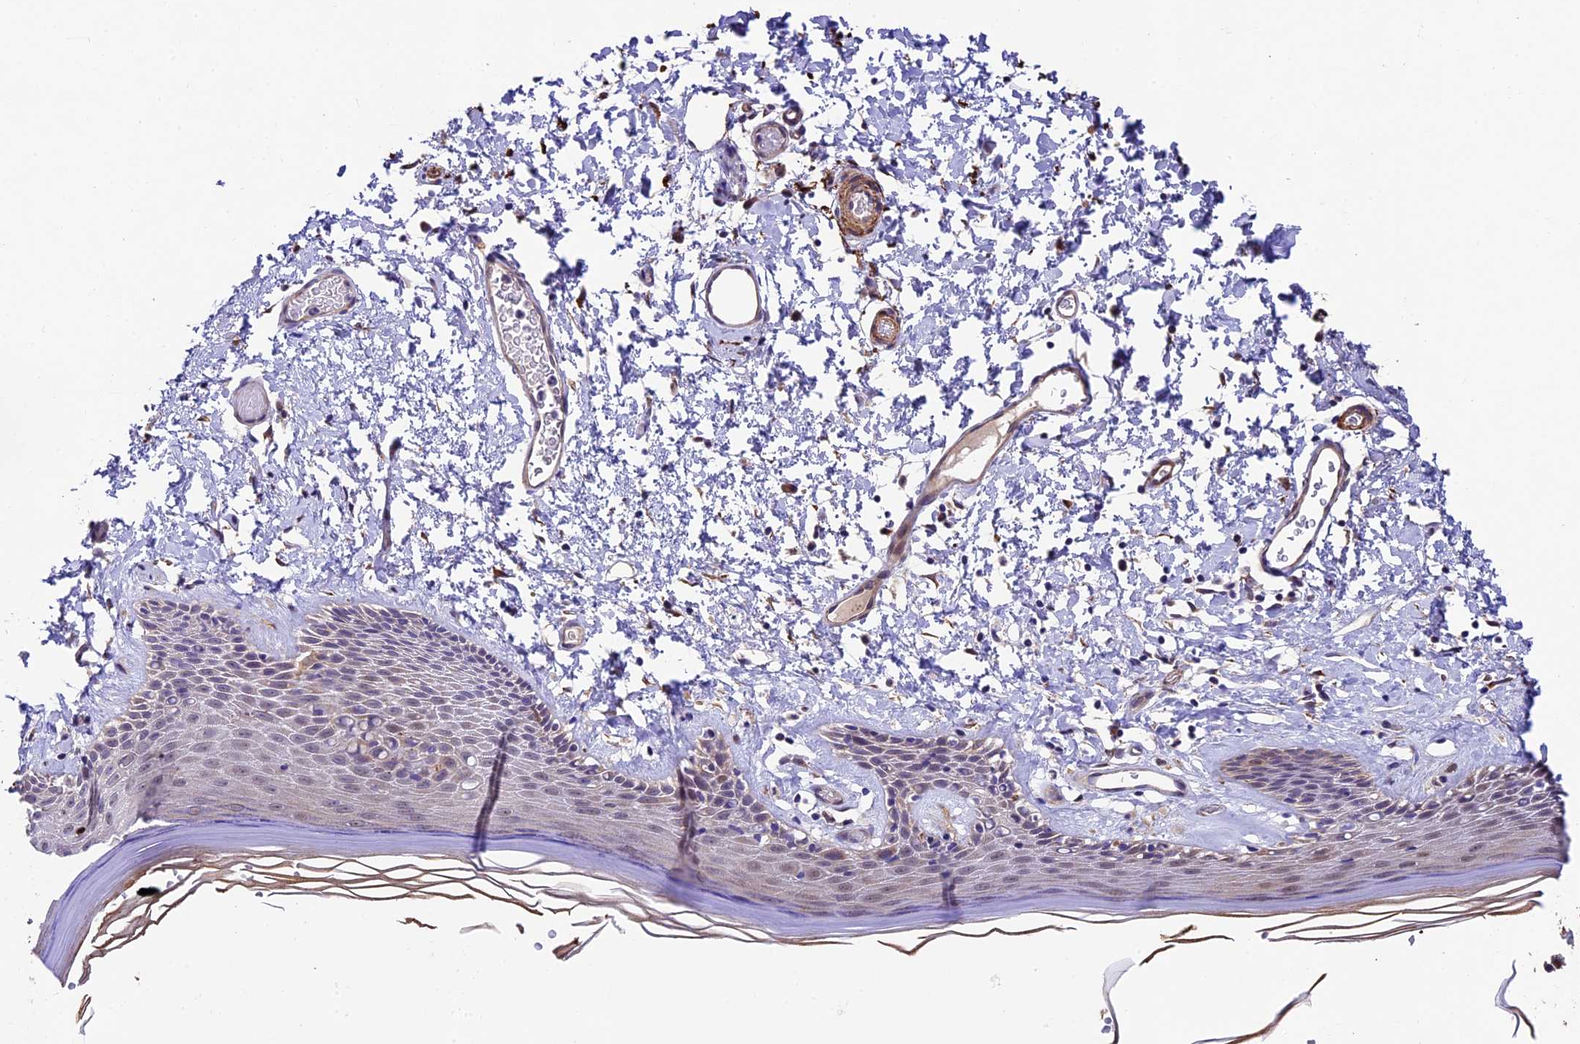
{"staining": {"intensity": "moderate", "quantity": "<25%", "location": "cytoplasmic/membranous"}, "tissue": "skin", "cell_type": "Epidermal cells", "image_type": "normal", "snomed": [{"axis": "morphology", "description": "Normal tissue, NOS"}, {"axis": "topography", "description": "Adipose tissue"}, {"axis": "topography", "description": "Vascular tissue"}, {"axis": "topography", "description": "Vulva"}, {"axis": "topography", "description": "Peripheral nerve tissue"}], "caption": "Immunohistochemical staining of benign skin exhibits <25% levels of moderate cytoplasmic/membranous protein expression in about <25% of epidermal cells.", "gene": "LSM7", "patient": {"sex": "female", "age": 86}}